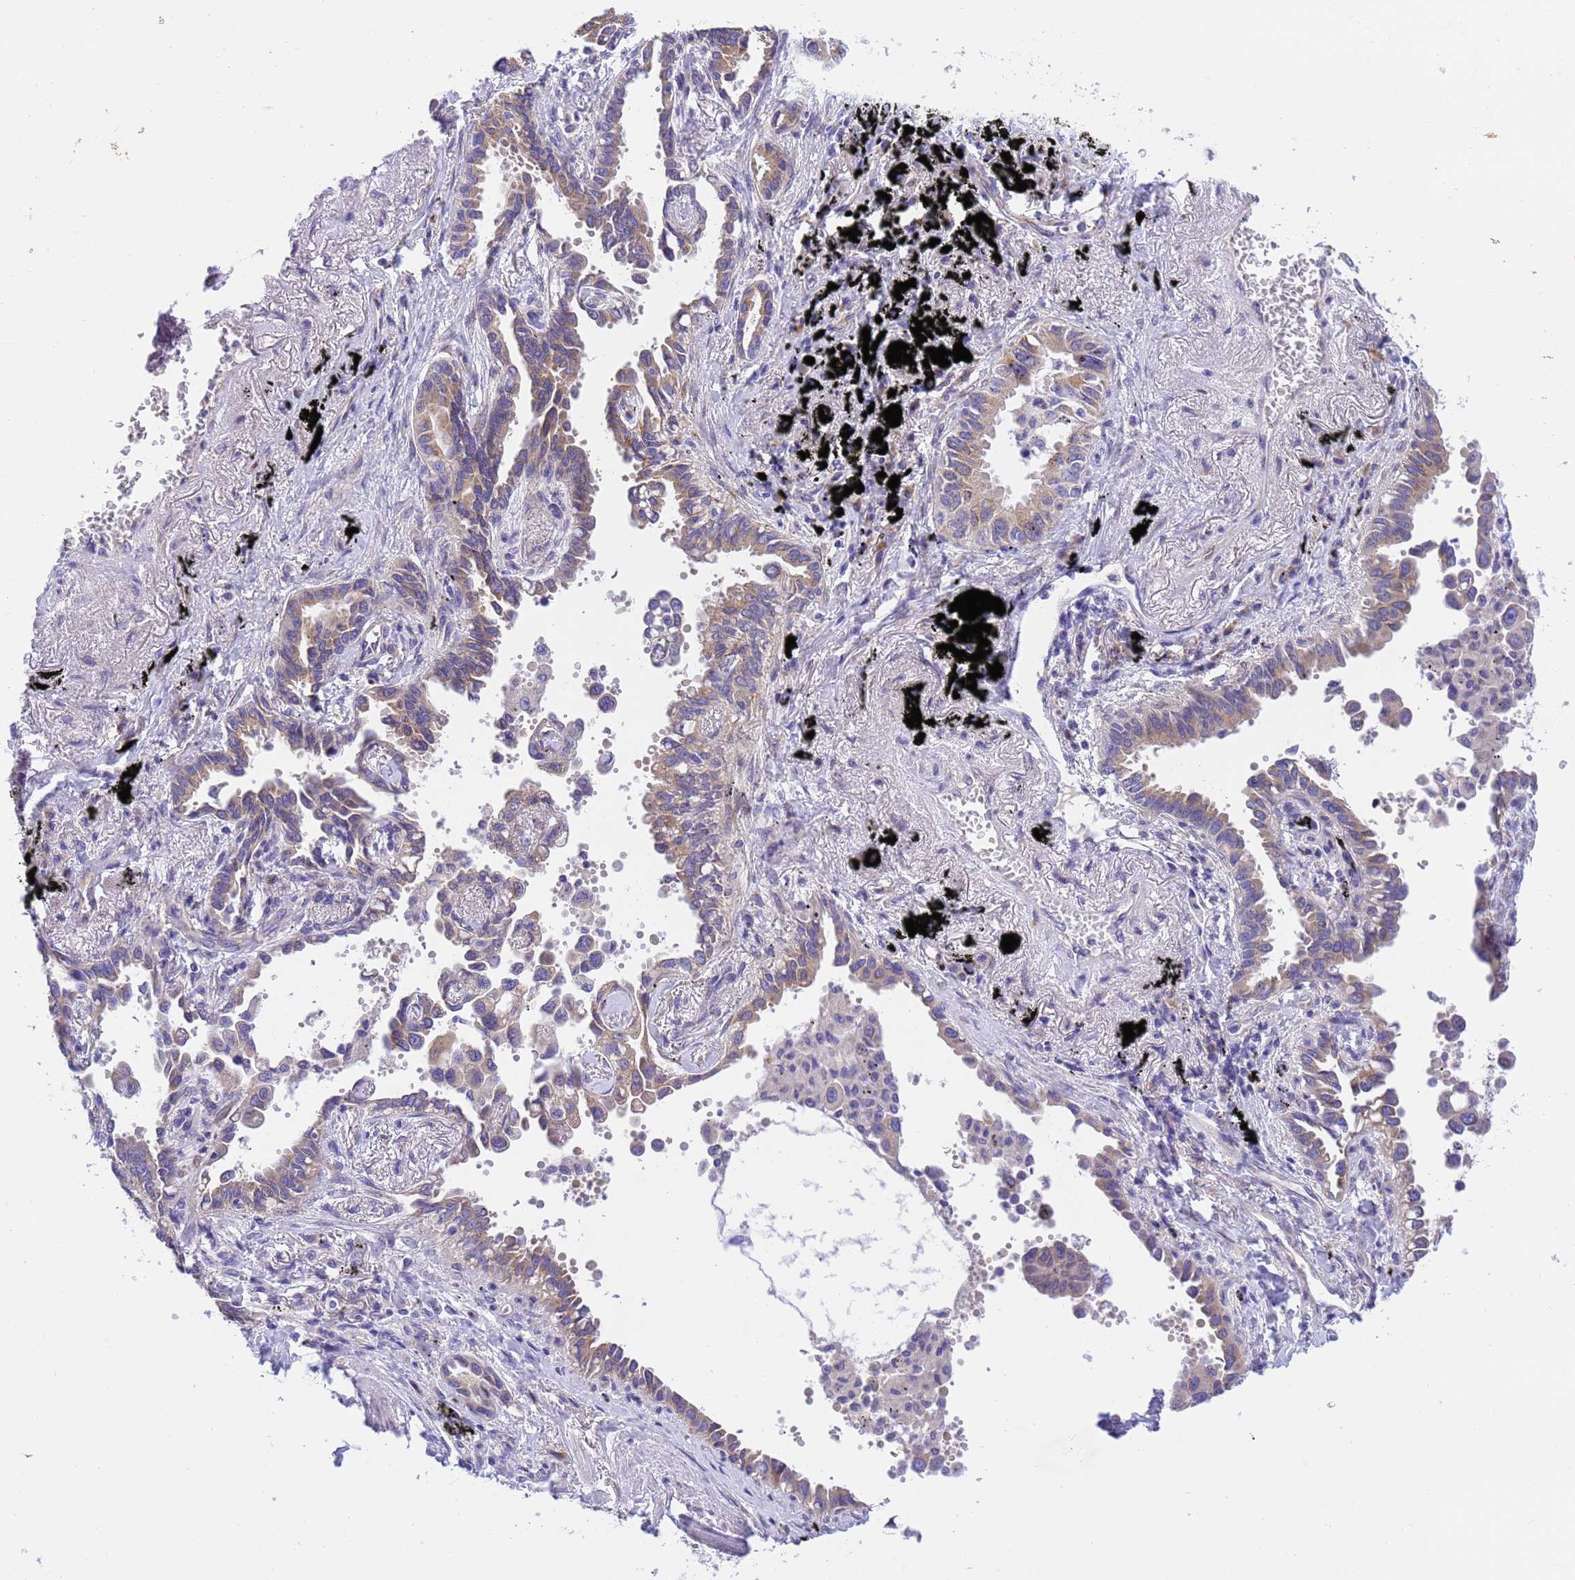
{"staining": {"intensity": "weak", "quantity": ">75%", "location": "cytoplasmic/membranous"}, "tissue": "lung cancer", "cell_type": "Tumor cells", "image_type": "cancer", "snomed": [{"axis": "morphology", "description": "Adenocarcinoma, NOS"}, {"axis": "topography", "description": "Lung"}], "caption": "Lung adenocarcinoma stained for a protein (brown) demonstrates weak cytoplasmic/membranous positive positivity in approximately >75% of tumor cells.", "gene": "RHBDD3", "patient": {"sex": "male", "age": 67}}